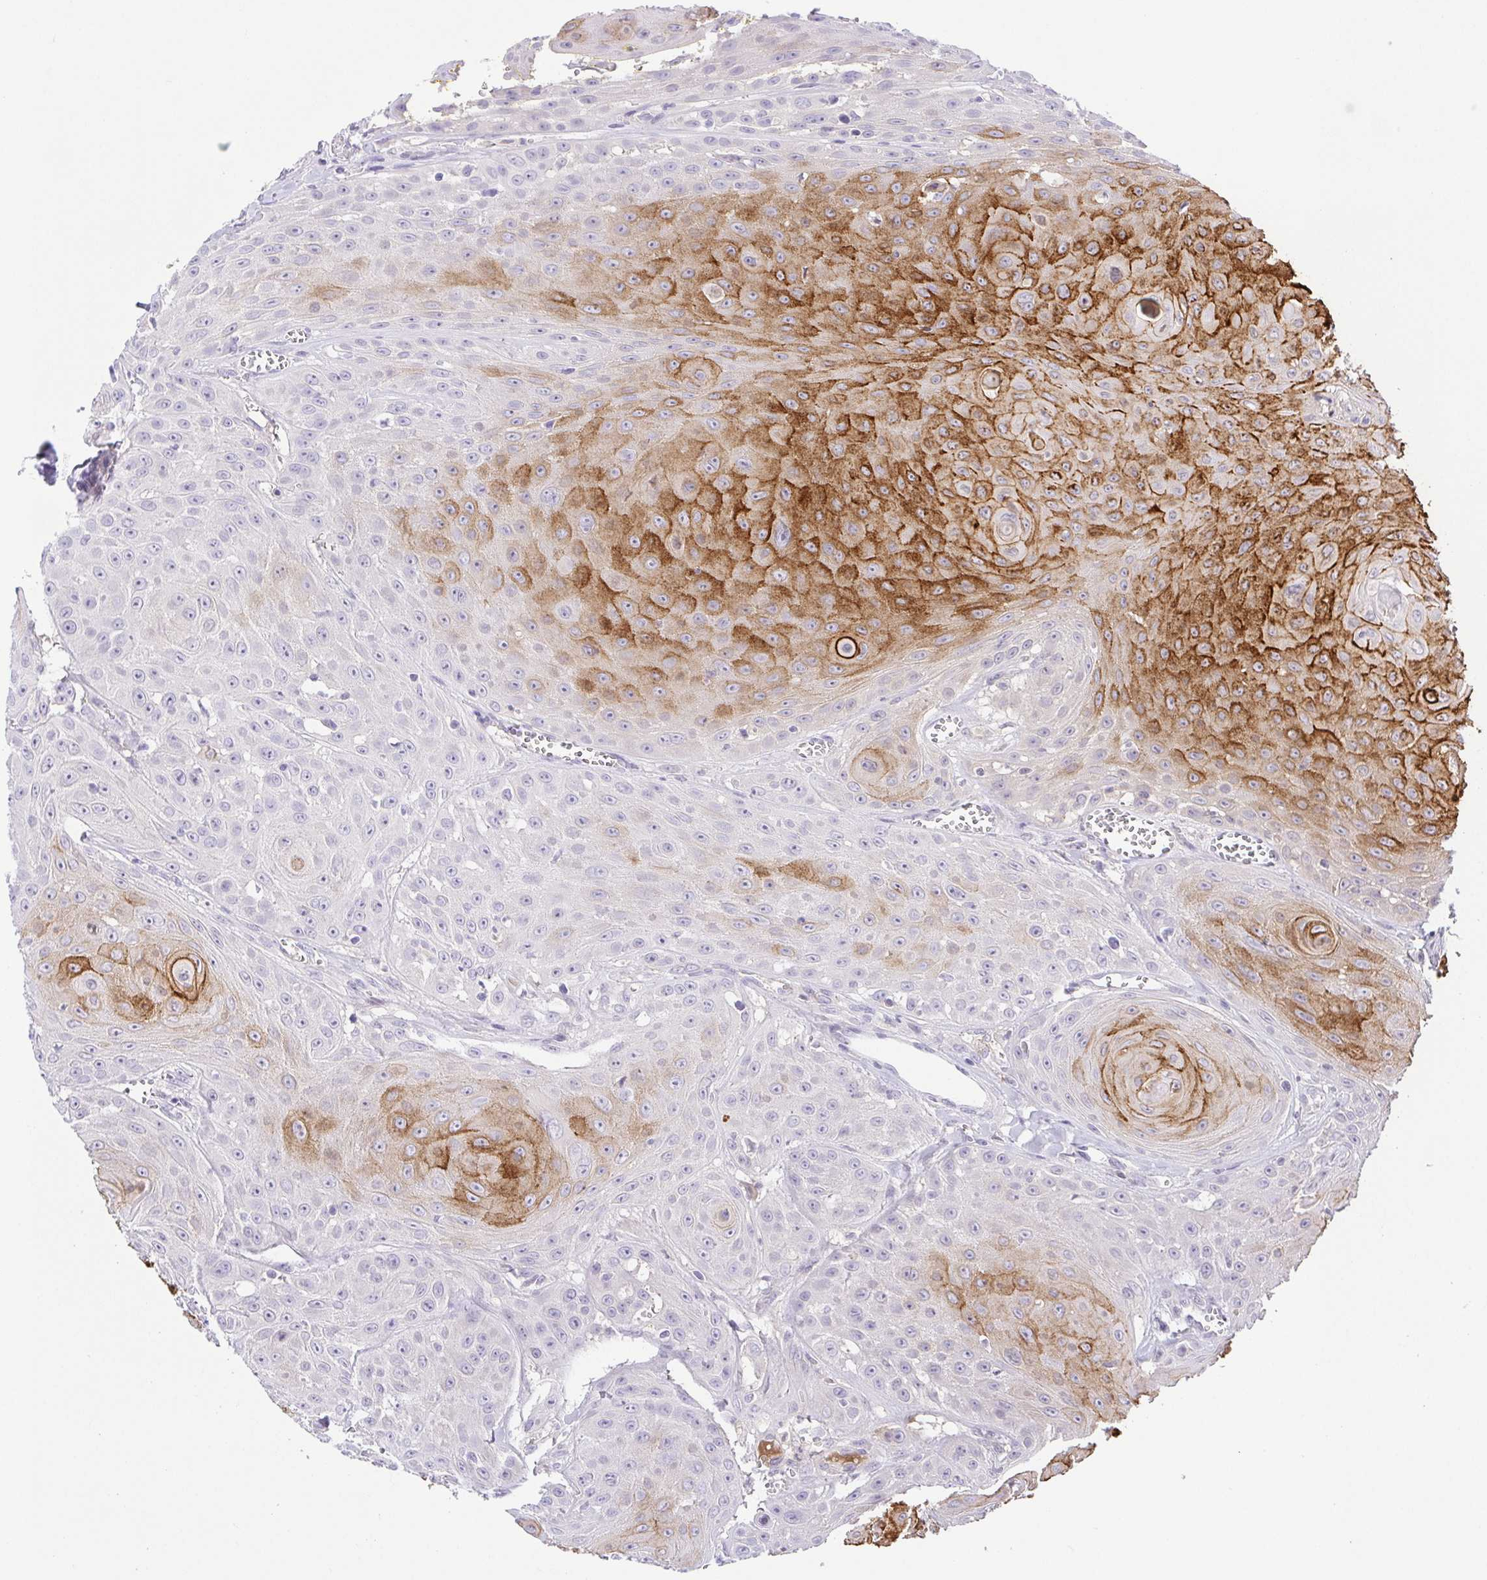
{"staining": {"intensity": "strong", "quantity": "<25%", "location": "cytoplasmic/membranous"}, "tissue": "head and neck cancer", "cell_type": "Tumor cells", "image_type": "cancer", "snomed": [{"axis": "morphology", "description": "Squamous cell carcinoma, NOS"}, {"axis": "topography", "description": "Oral tissue"}, {"axis": "topography", "description": "Head-Neck"}], "caption": "Squamous cell carcinoma (head and neck) stained with IHC demonstrates strong cytoplasmic/membranous expression in about <25% of tumor cells.", "gene": "KRTDAP", "patient": {"sex": "male", "age": 81}}